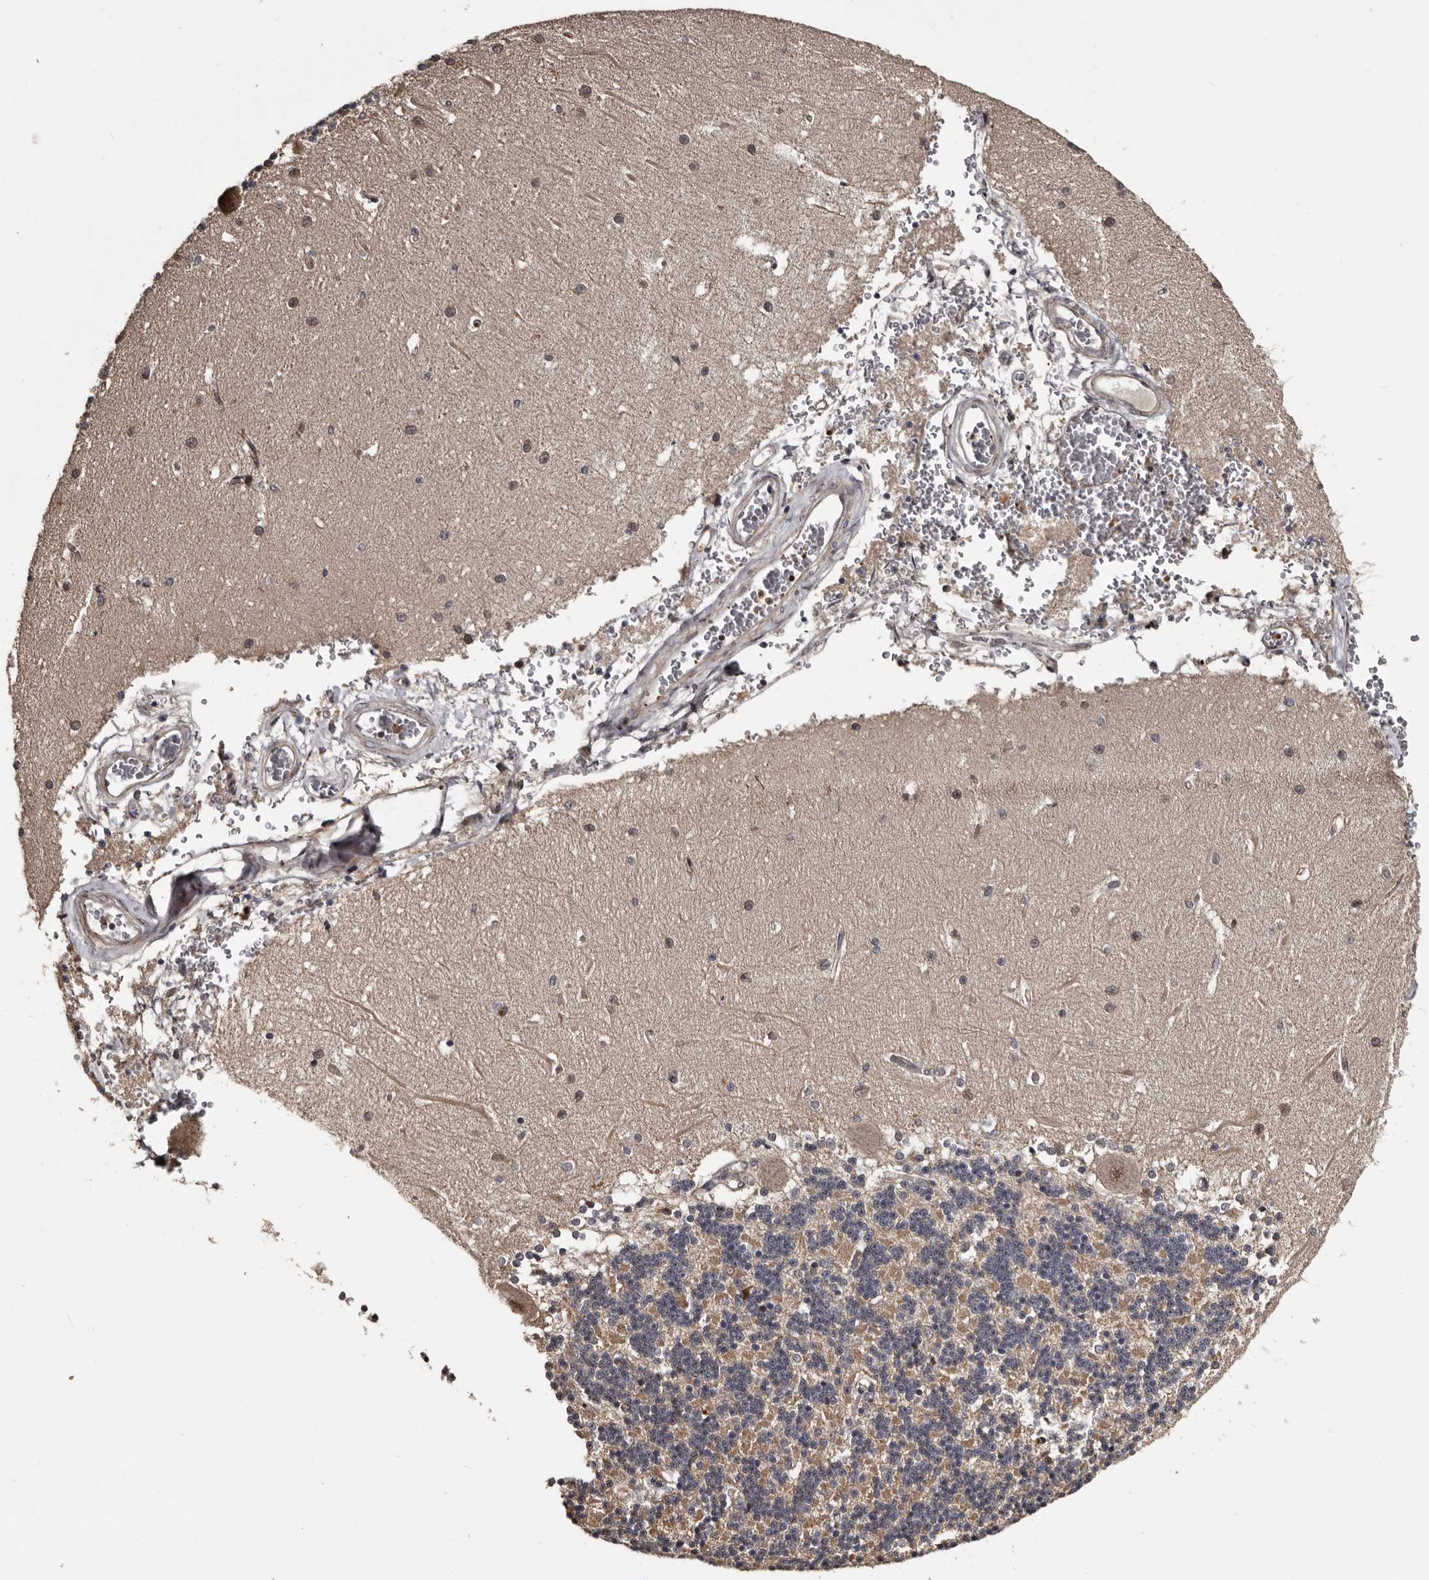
{"staining": {"intensity": "moderate", "quantity": "25%-75%", "location": "cytoplasmic/membranous"}, "tissue": "cerebellum", "cell_type": "Cells in granular layer", "image_type": "normal", "snomed": [{"axis": "morphology", "description": "Normal tissue, NOS"}, {"axis": "topography", "description": "Cerebellum"}], "caption": "Immunohistochemistry (DAB (3,3'-diaminobenzidine)) staining of benign human cerebellum demonstrates moderate cytoplasmic/membranous protein positivity in about 25%-75% of cells in granular layer.", "gene": "SERTAD4", "patient": {"sex": "male", "age": 37}}